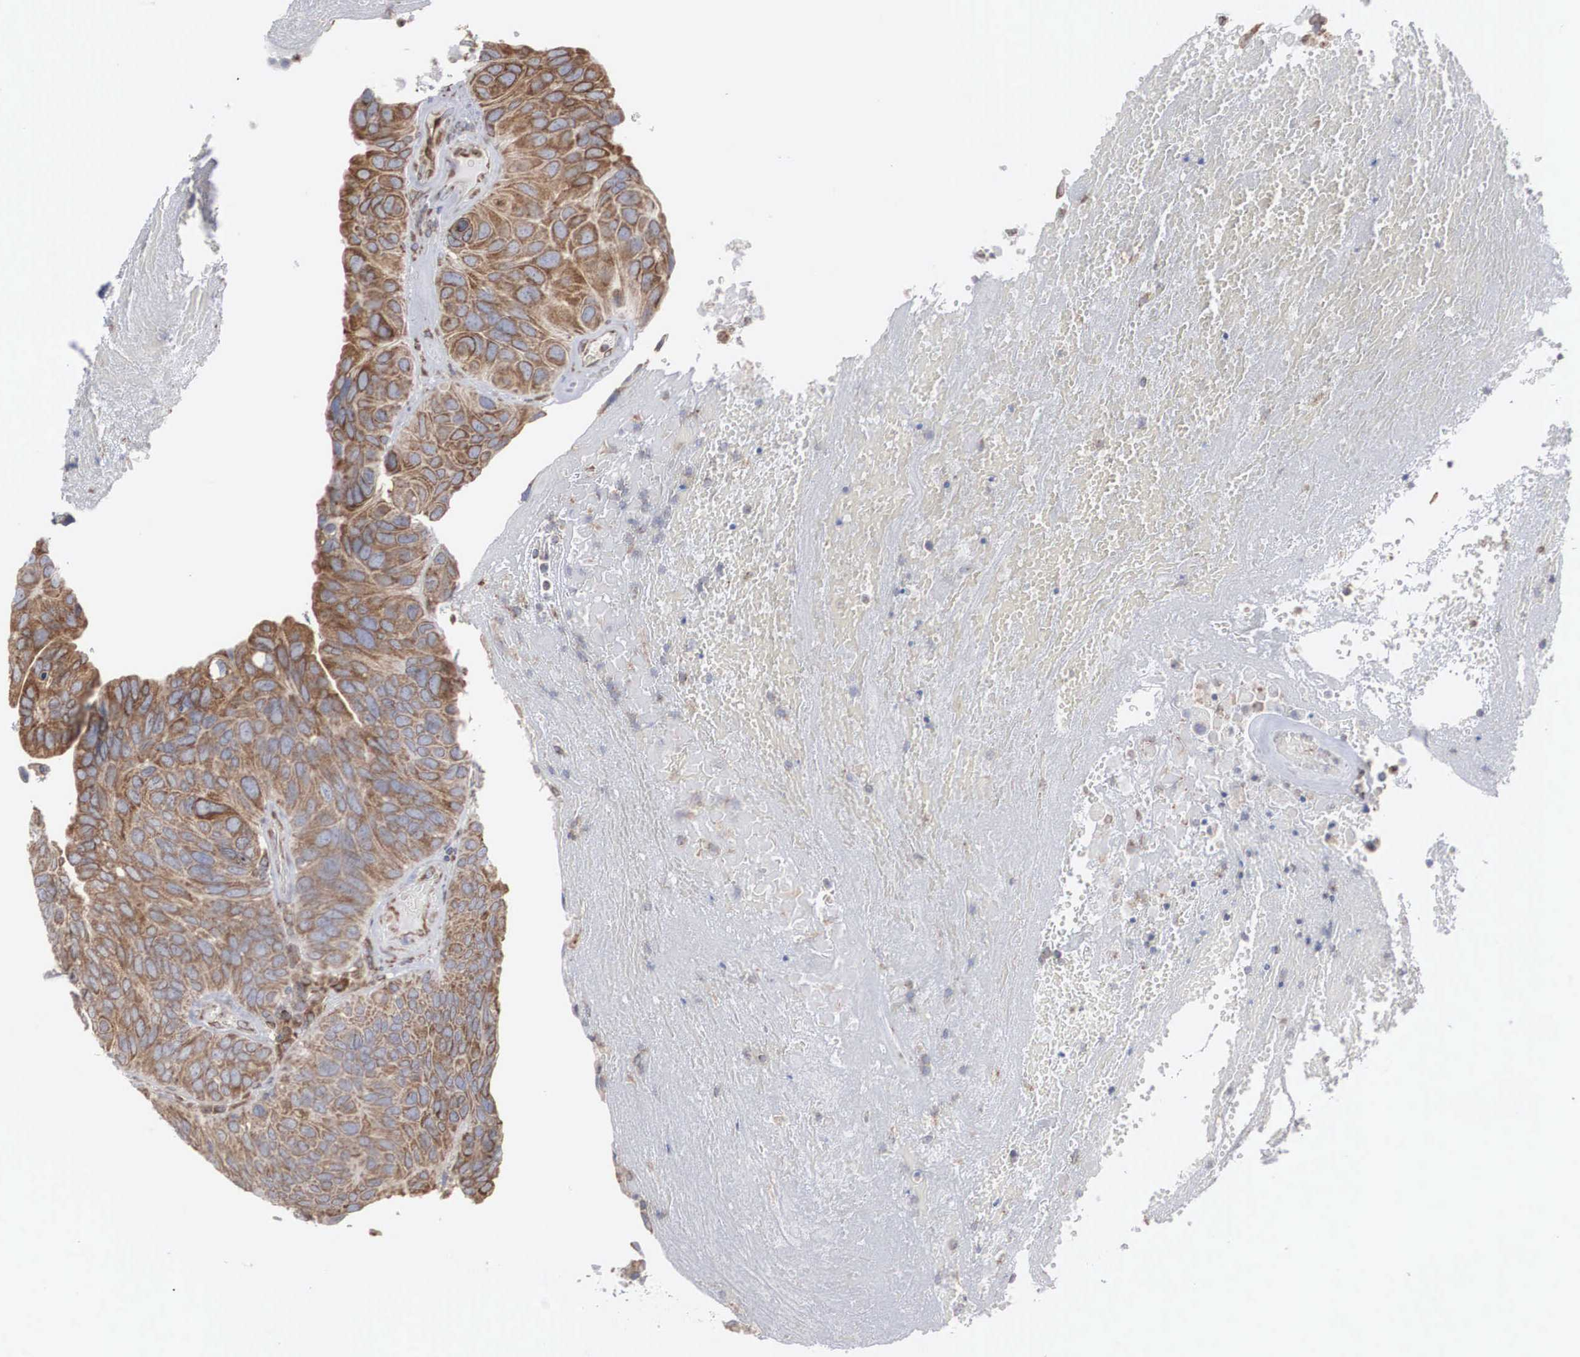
{"staining": {"intensity": "strong", "quantity": ">75%", "location": "cytoplasmic/membranous"}, "tissue": "urothelial cancer", "cell_type": "Tumor cells", "image_type": "cancer", "snomed": [{"axis": "morphology", "description": "Urothelial carcinoma, High grade"}, {"axis": "topography", "description": "Urinary bladder"}], "caption": "Strong cytoplasmic/membranous expression for a protein is identified in about >75% of tumor cells of urothelial cancer using immunohistochemistry.", "gene": "MIA2", "patient": {"sex": "male", "age": 66}}